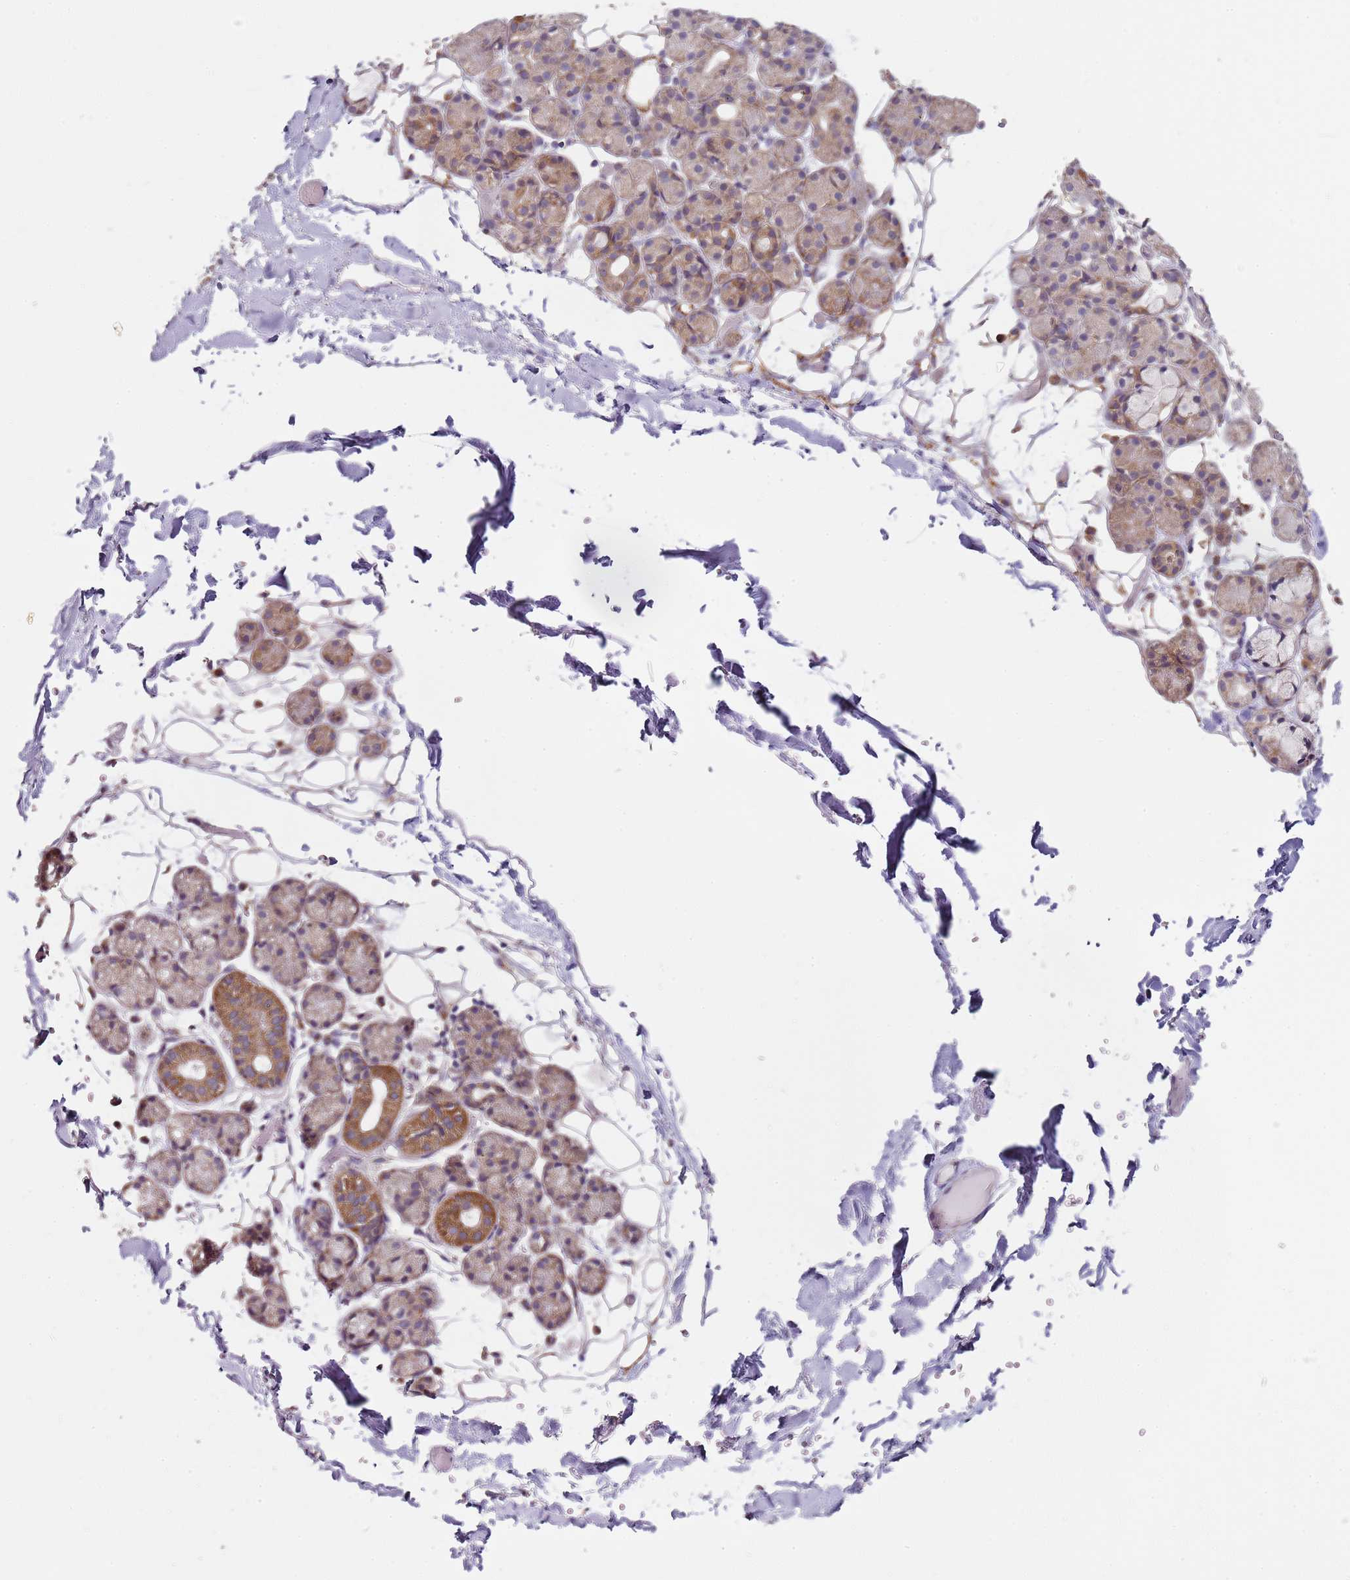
{"staining": {"intensity": "moderate", "quantity": "<25%", "location": "cytoplasmic/membranous"}, "tissue": "salivary gland", "cell_type": "Glandular cells", "image_type": "normal", "snomed": [{"axis": "morphology", "description": "Normal tissue, NOS"}, {"axis": "topography", "description": "Salivary gland"}], "caption": "This micrograph demonstrates immunohistochemistry staining of unremarkable human salivary gland, with low moderate cytoplasmic/membranous expression in approximately <25% of glandular cells.", "gene": "TBC1D9", "patient": {"sex": "male", "age": 63}}